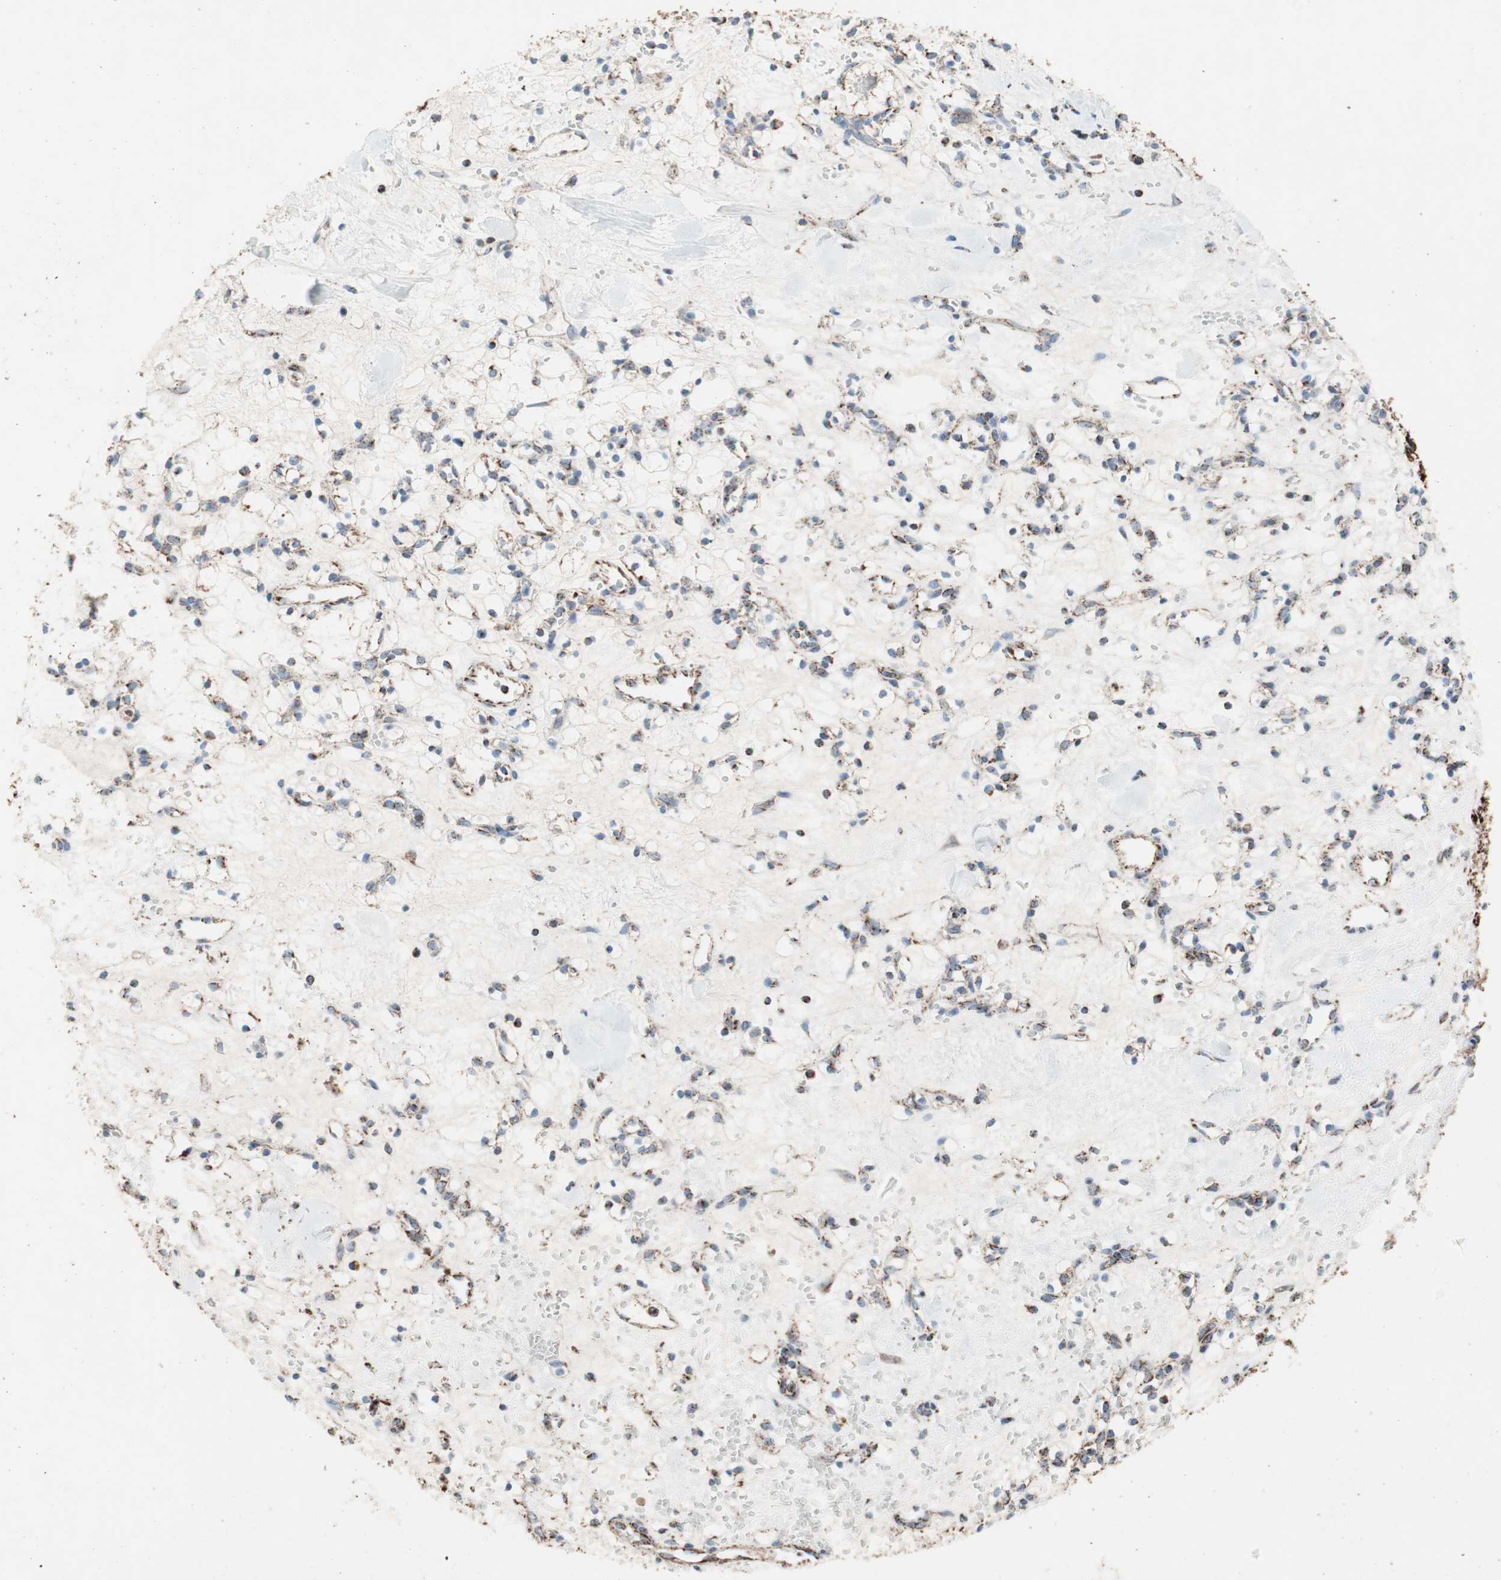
{"staining": {"intensity": "moderate", "quantity": "25%-75%", "location": "cytoplasmic/membranous"}, "tissue": "renal cancer", "cell_type": "Tumor cells", "image_type": "cancer", "snomed": [{"axis": "morphology", "description": "Adenocarcinoma, NOS"}, {"axis": "topography", "description": "Kidney"}], "caption": "IHC micrograph of renal adenocarcinoma stained for a protein (brown), which shows medium levels of moderate cytoplasmic/membranous positivity in about 25%-75% of tumor cells.", "gene": "PCSK4", "patient": {"sex": "female", "age": 60}}